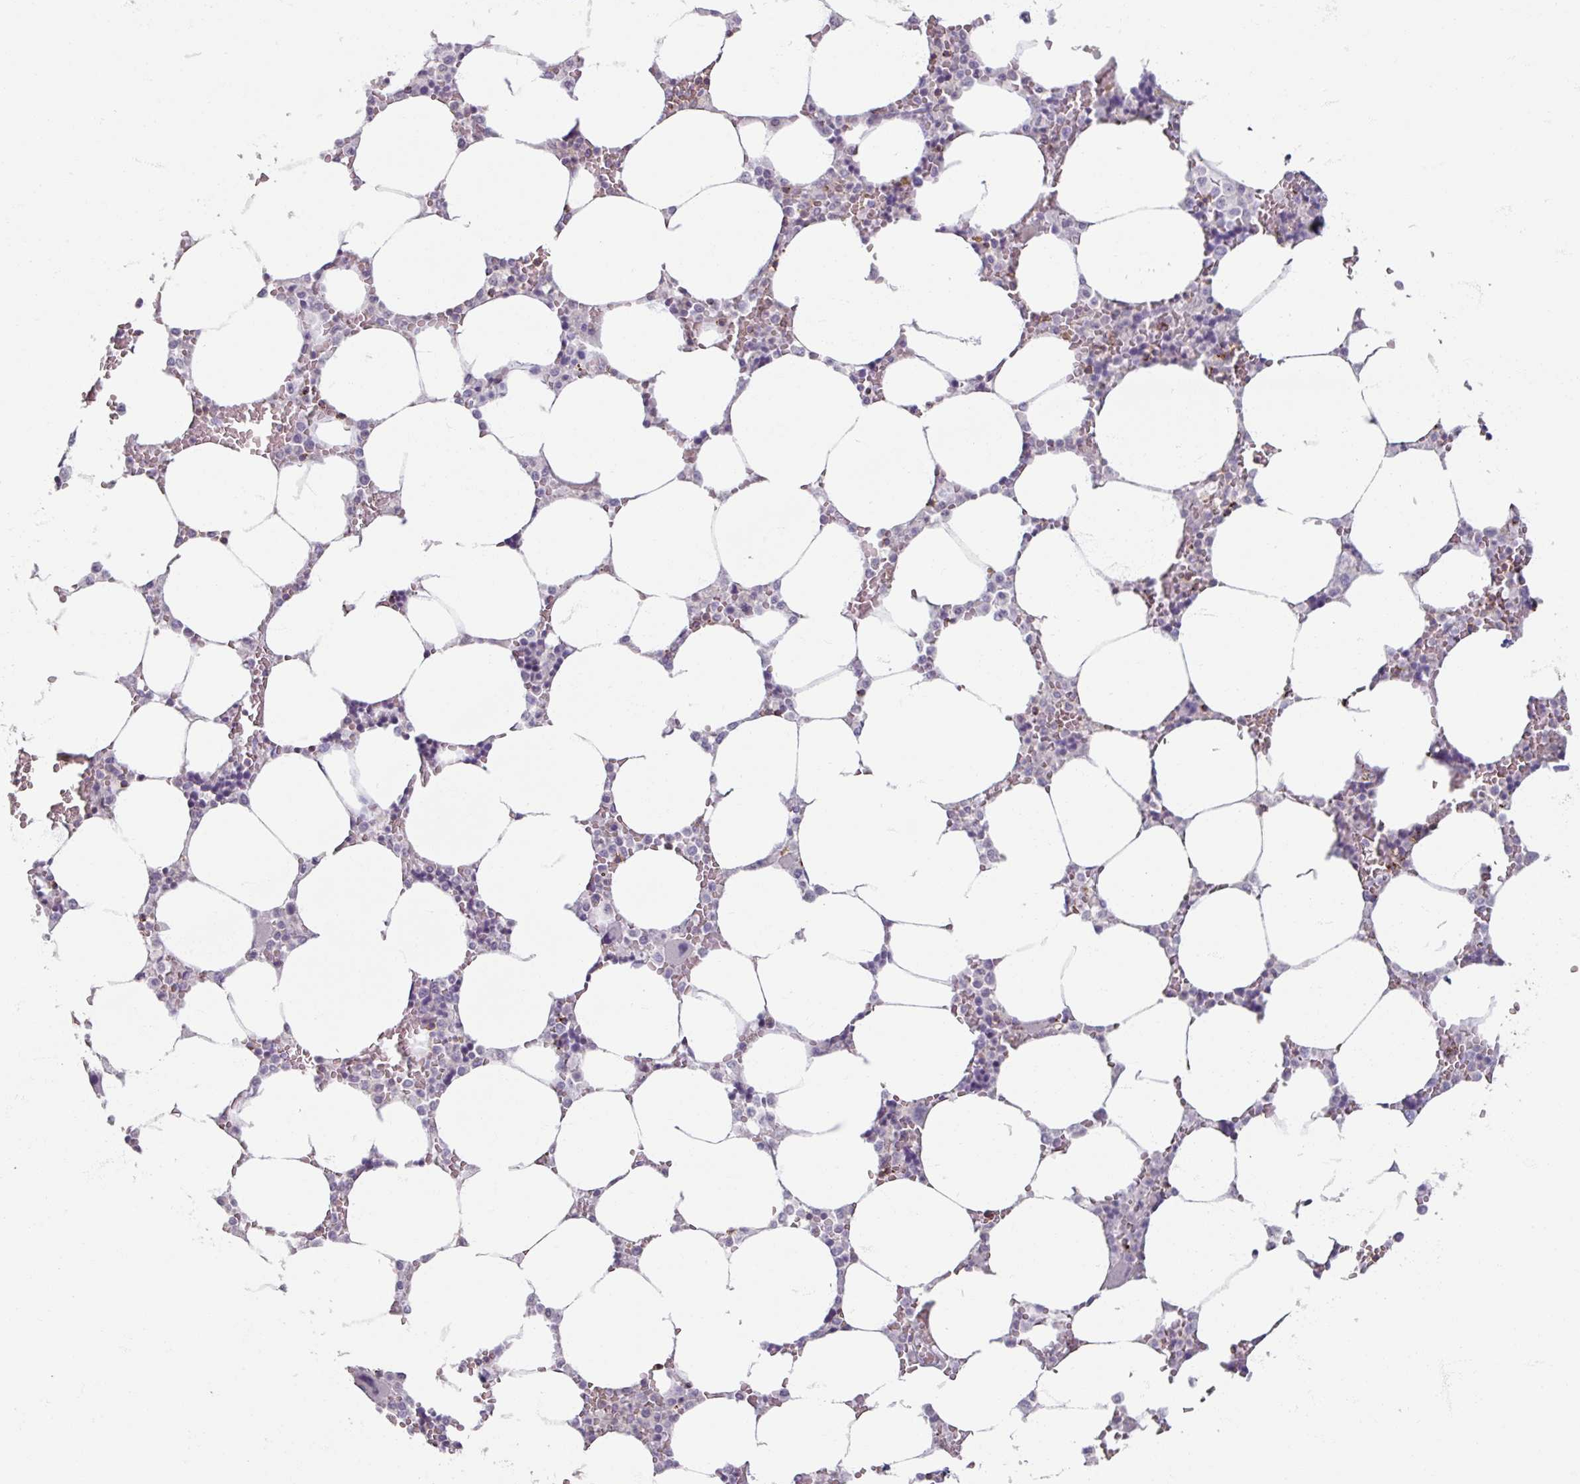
{"staining": {"intensity": "negative", "quantity": "none", "location": "none"}, "tissue": "bone marrow", "cell_type": "Hematopoietic cells", "image_type": "normal", "snomed": [{"axis": "morphology", "description": "Normal tissue, NOS"}, {"axis": "topography", "description": "Bone marrow"}], "caption": "This image is of benign bone marrow stained with immunohistochemistry to label a protein in brown with the nuclei are counter-stained blue. There is no expression in hematopoietic cells.", "gene": "PTPRC", "patient": {"sex": "male", "age": 64}}